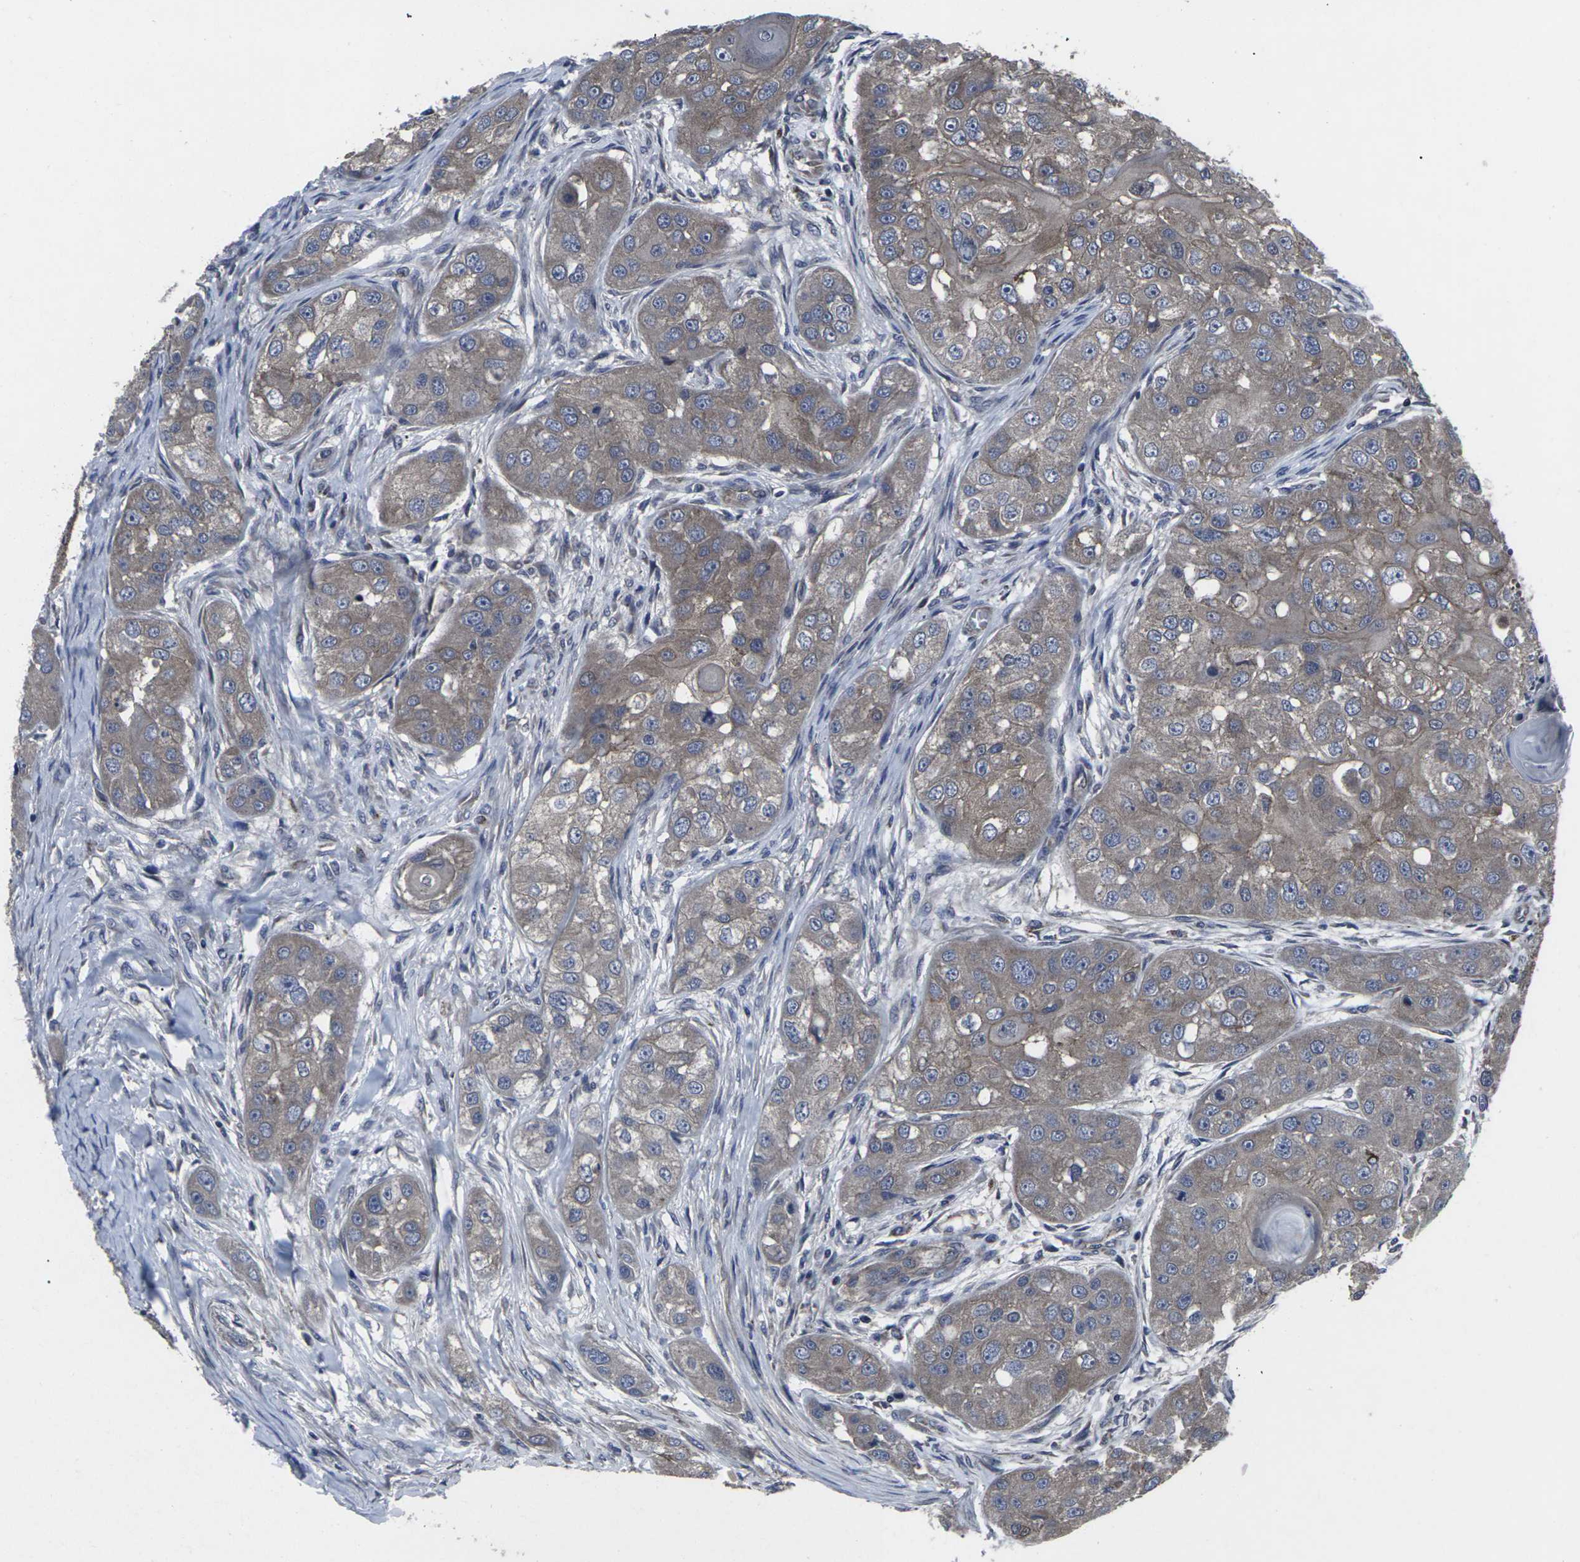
{"staining": {"intensity": "moderate", "quantity": ">75%", "location": "cytoplasmic/membranous"}, "tissue": "head and neck cancer", "cell_type": "Tumor cells", "image_type": "cancer", "snomed": [{"axis": "morphology", "description": "Normal tissue, NOS"}, {"axis": "morphology", "description": "Squamous cell carcinoma, NOS"}, {"axis": "topography", "description": "Skeletal muscle"}, {"axis": "topography", "description": "Head-Neck"}], "caption": "Head and neck squamous cell carcinoma stained with DAB IHC exhibits medium levels of moderate cytoplasmic/membranous expression in approximately >75% of tumor cells. (Brightfield microscopy of DAB IHC at high magnification).", "gene": "MAPKAPK2", "patient": {"sex": "male", "age": 51}}